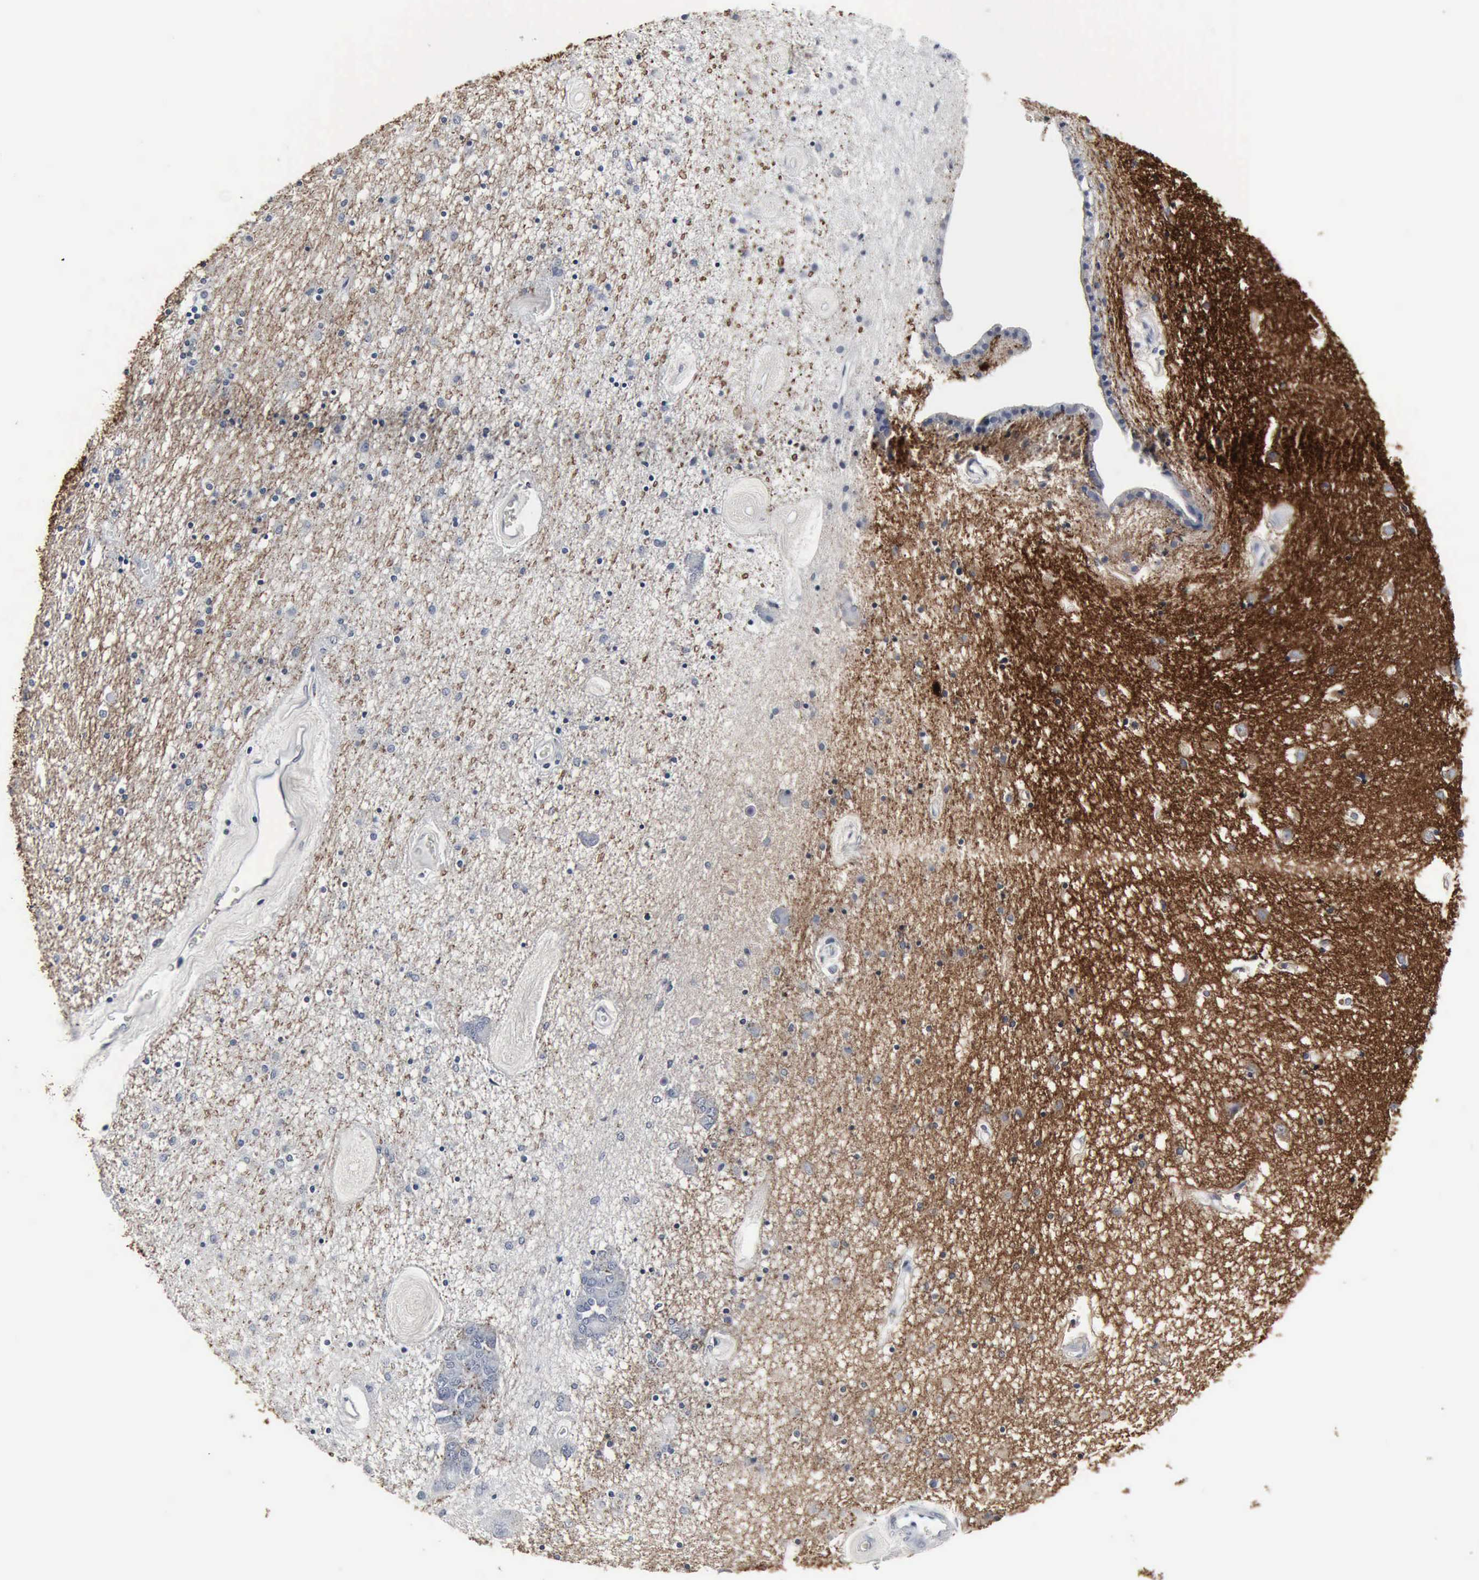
{"staining": {"intensity": "negative", "quantity": "none", "location": "none"}, "tissue": "caudate", "cell_type": "Glial cells", "image_type": "normal", "snomed": [{"axis": "morphology", "description": "Normal tissue, NOS"}, {"axis": "topography", "description": "Lateral ventricle wall"}], "caption": "Immunohistochemical staining of benign human caudate displays no significant expression in glial cells. (Immunohistochemistry (ihc), brightfield microscopy, high magnification).", "gene": "SNAP25", "patient": {"sex": "female", "age": 54}}